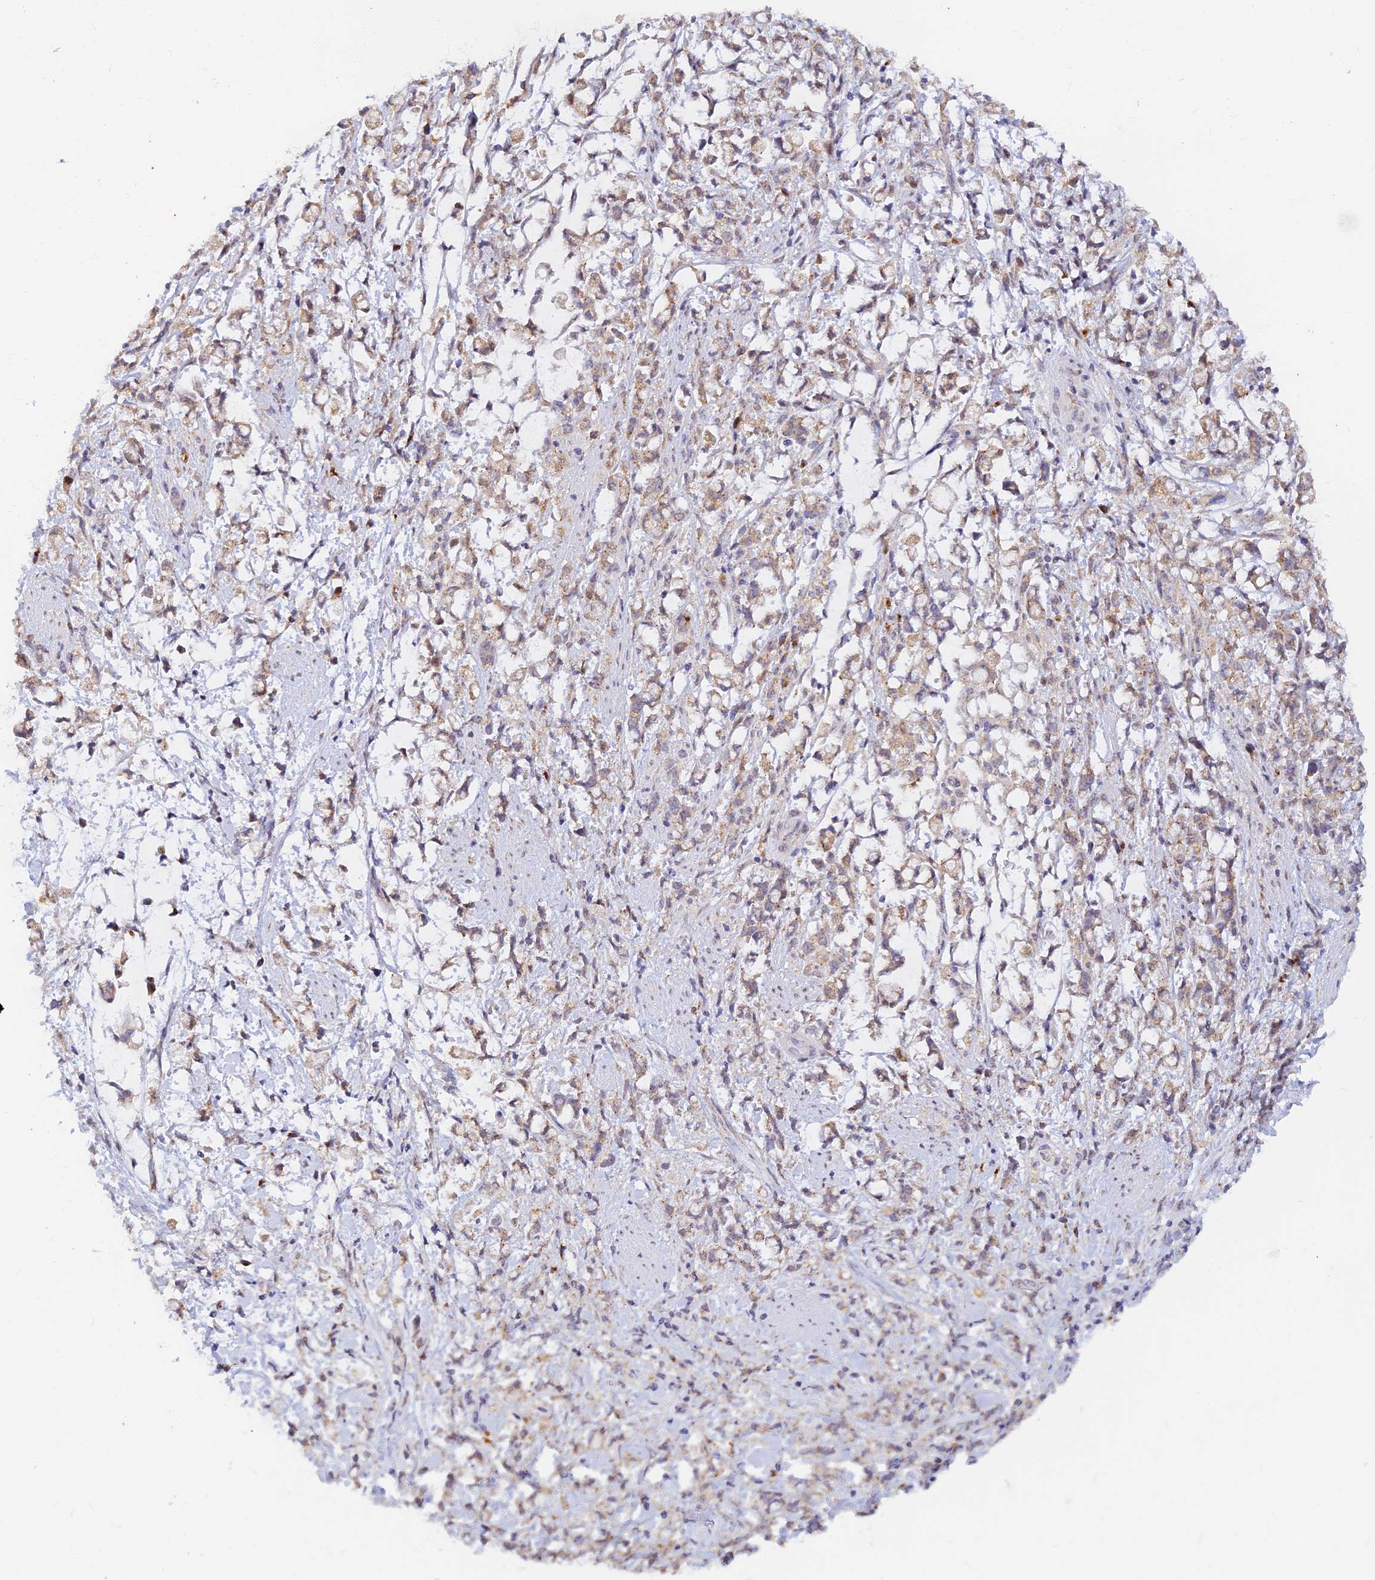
{"staining": {"intensity": "weak", "quantity": "<25%", "location": "cytoplasmic/membranous"}, "tissue": "stomach cancer", "cell_type": "Tumor cells", "image_type": "cancer", "snomed": [{"axis": "morphology", "description": "Adenocarcinoma, NOS"}, {"axis": "topography", "description": "Stomach"}], "caption": "The image shows no significant staining in tumor cells of stomach cancer (adenocarcinoma).", "gene": "INKA1", "patient": {"sex": "female", "age": 60}}